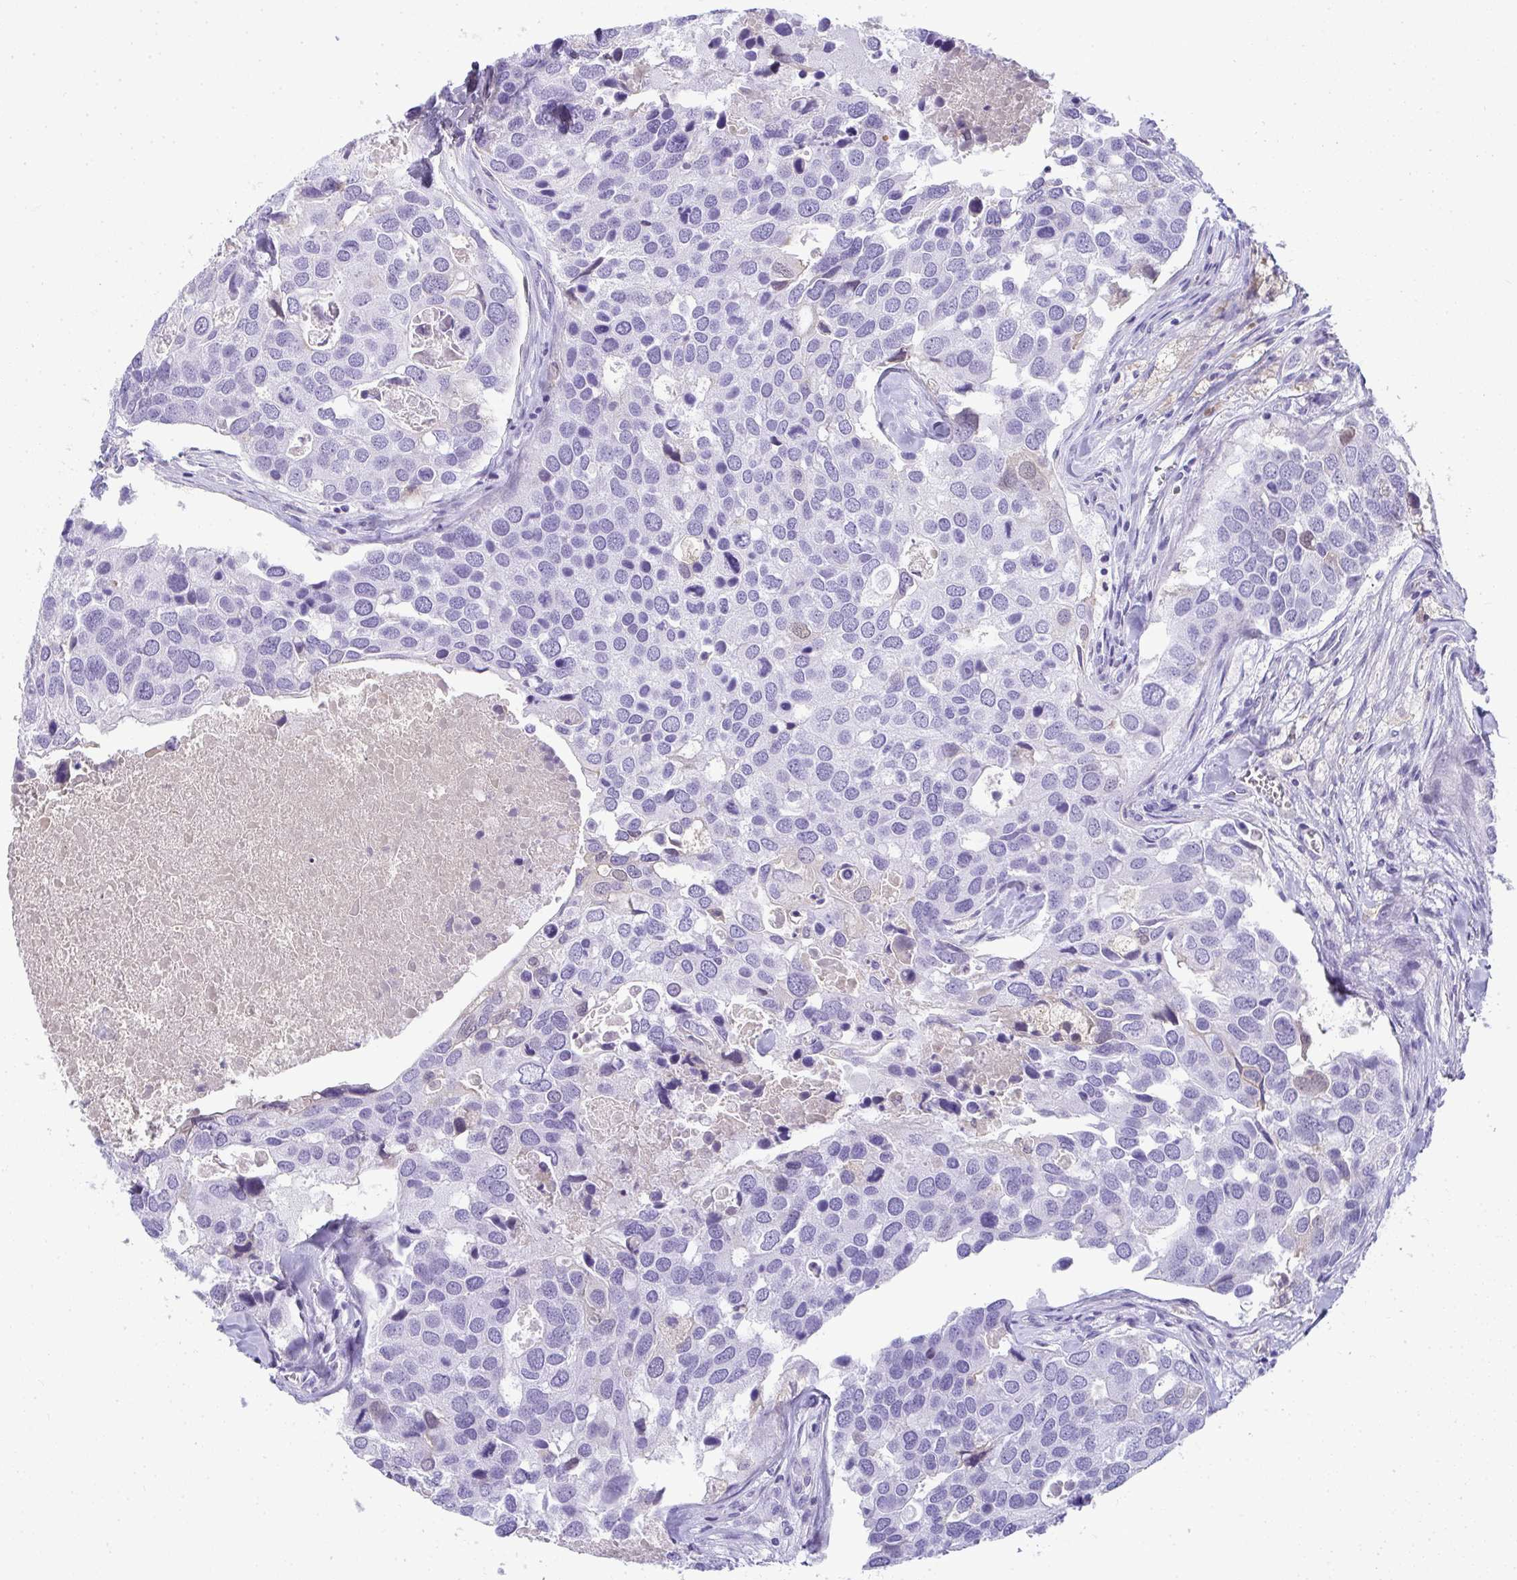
{"staining": {"intensity": "moderate", "quantity": "<25%", "location": "cytoplasmic/membranous"}, "tissue": "breast cancer", "cell_type": "Tumor cells", "image_type": "cancer", "snomed": [{"axis": "morphology", "description": "Duct carcinoma"}, {"axis": "topography", "description": "Breast"}], "caption": "Brown immunohistochemical staining in human breast cancer reveals moderate cytoplasmic/membranous expression in approximately <25% of tumor cells.", "gene": "ZSWIM3", "patient": {"sex": "female", "age": 83}}